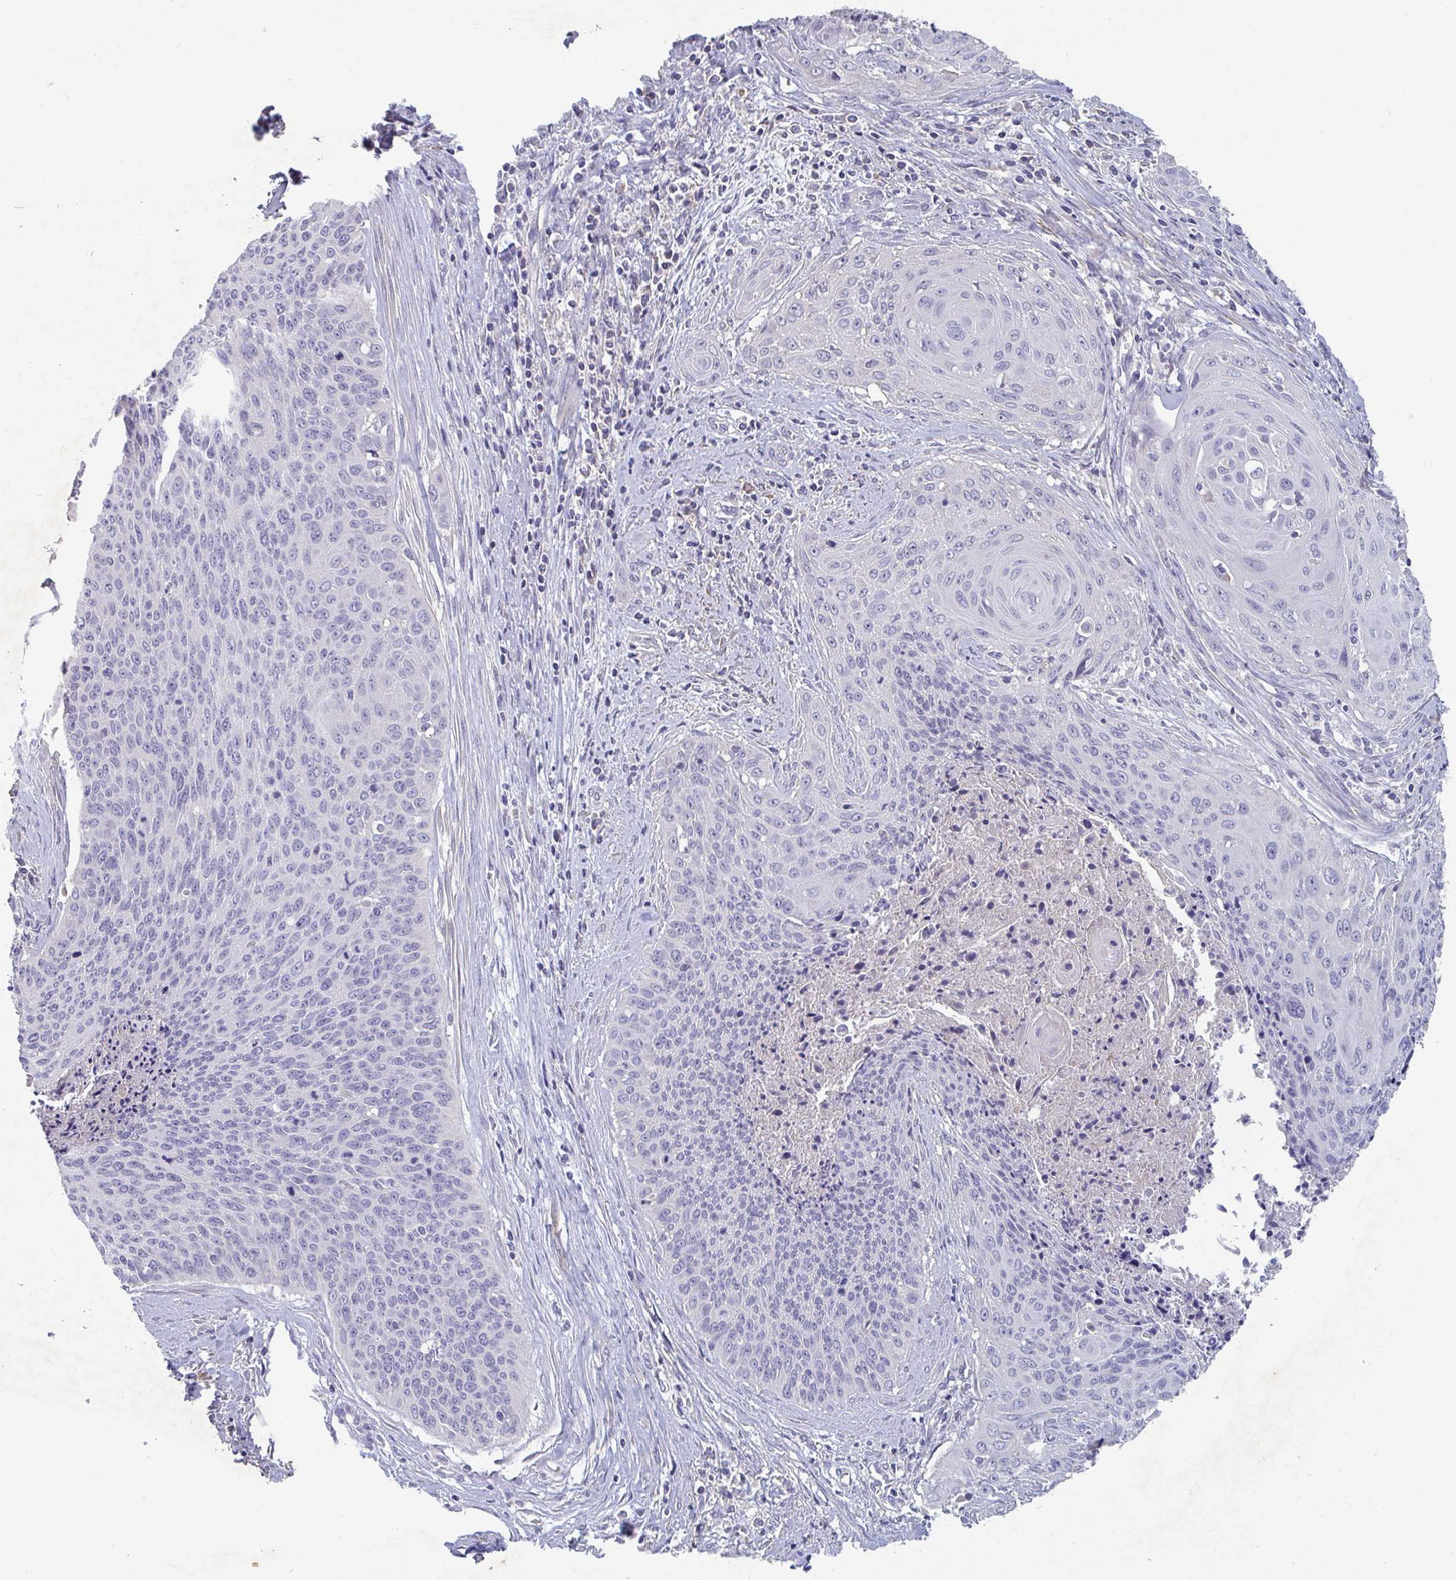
{"staining": {"intensity": "negative", "quantity": "none", "location": "none"}, "tissue": "cervical cancer", "cell_type": "Tumor cells", "image_type": "cancer", "snomed": [{"axis": "morphology", "description": "Squamous cell carcinoma, NOS"}, {"axis": "topography", "description": "Cervix"}], "caption": "Cervical cancer stained for a protein using immunohistochemistry exhibits no staining tumor cells.", "gene": "HGFAC", "patient": {"sex": "female", "age": 55}}